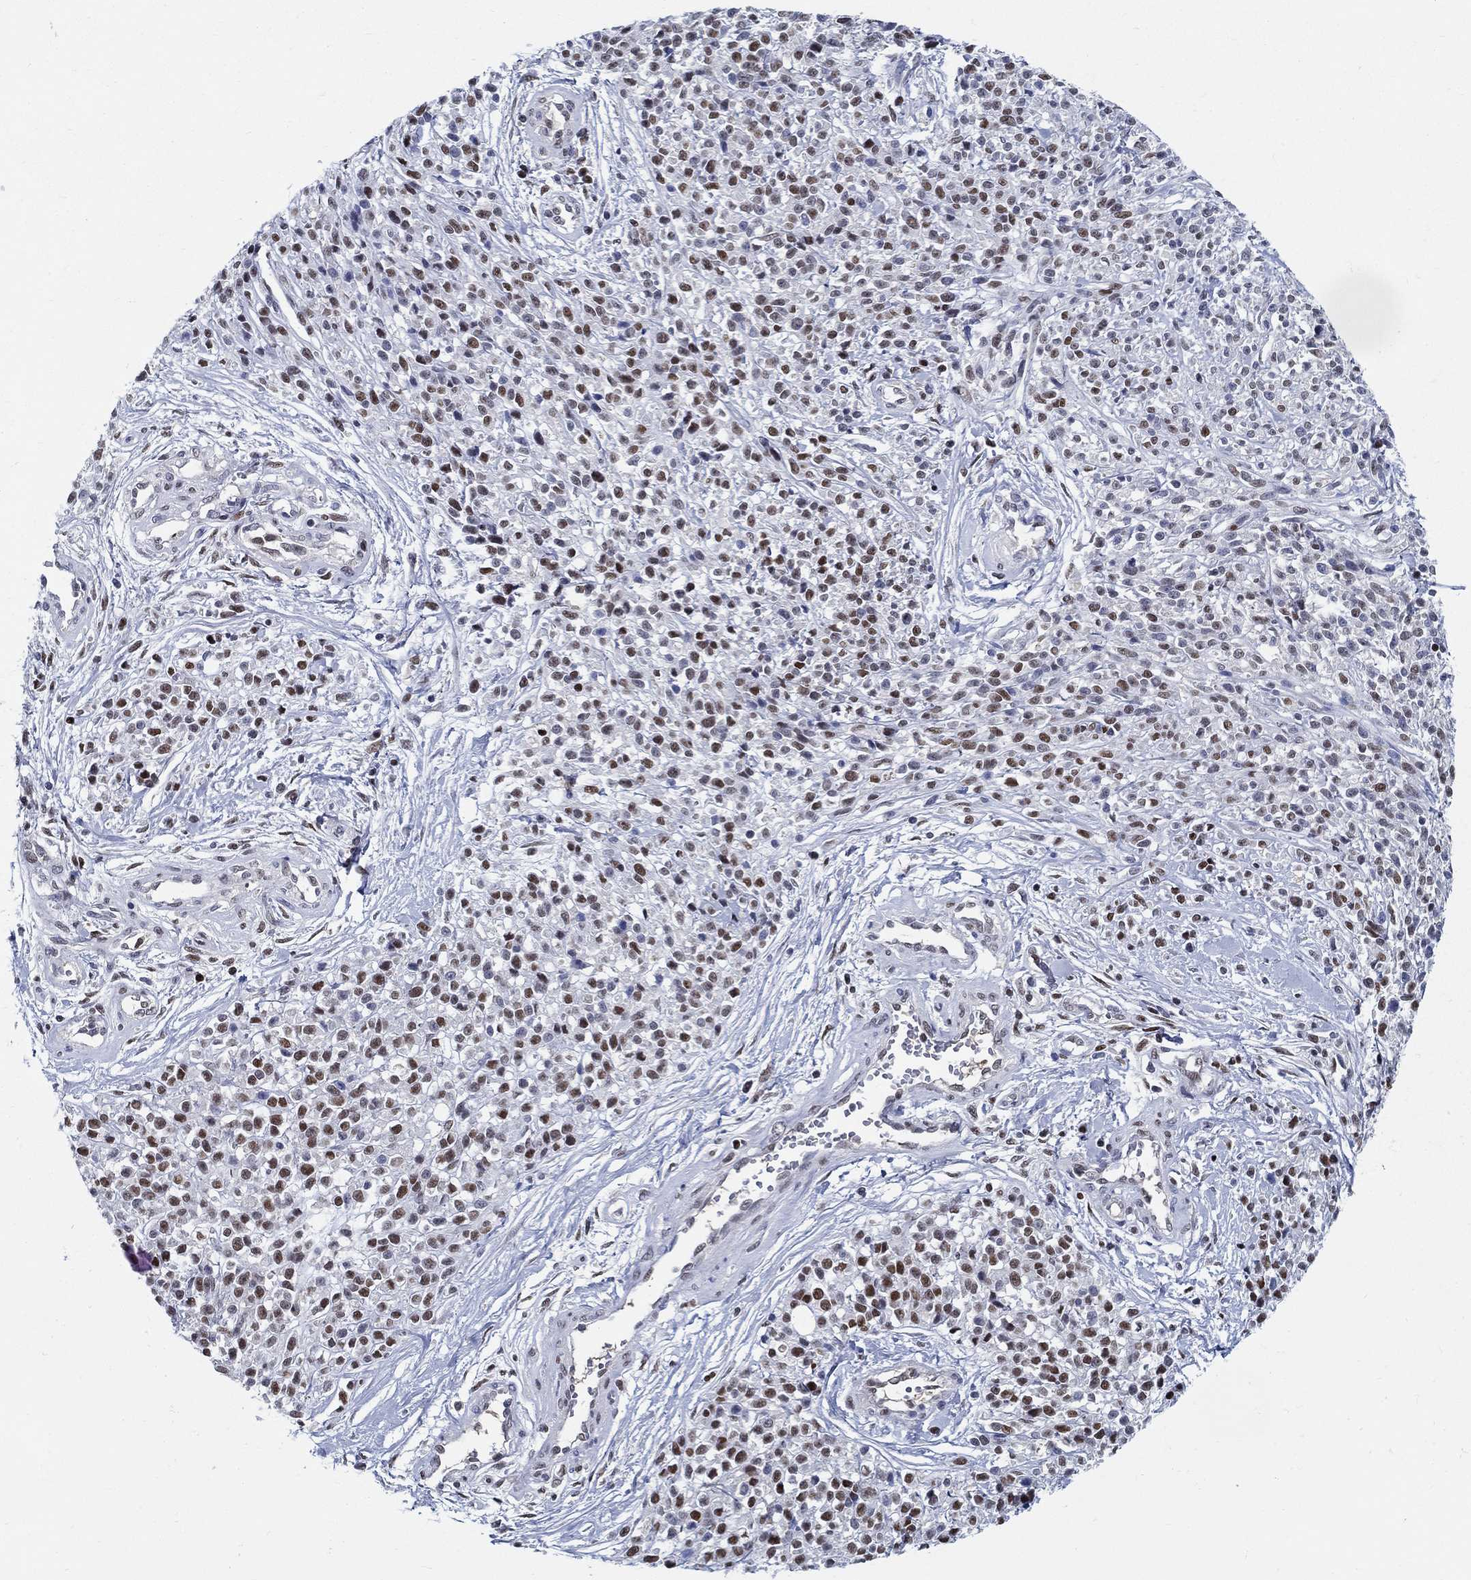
{"staining": {"intensity": "strong", "quantity": "25%-75%", "location": "nuclear"}, "tissue": "melanoma", "cell_type": "Tumor cells", "image_type": "cancer", "snomed": [{"axis": "morphology", "description": "Malignant melanoma, NOS"}, {"axis": "topography", "description": "Skin"}, {"axis": "topography", "description": "Skin of trunk"}], "caption": "This is an image of immunohistochemistry (IHC) staining of malignant melanoma, which shows strong positivity in the nuclear of tumor cells.", "gene": "ZNF594", "patient": {"sex": "male", "age": 74}}